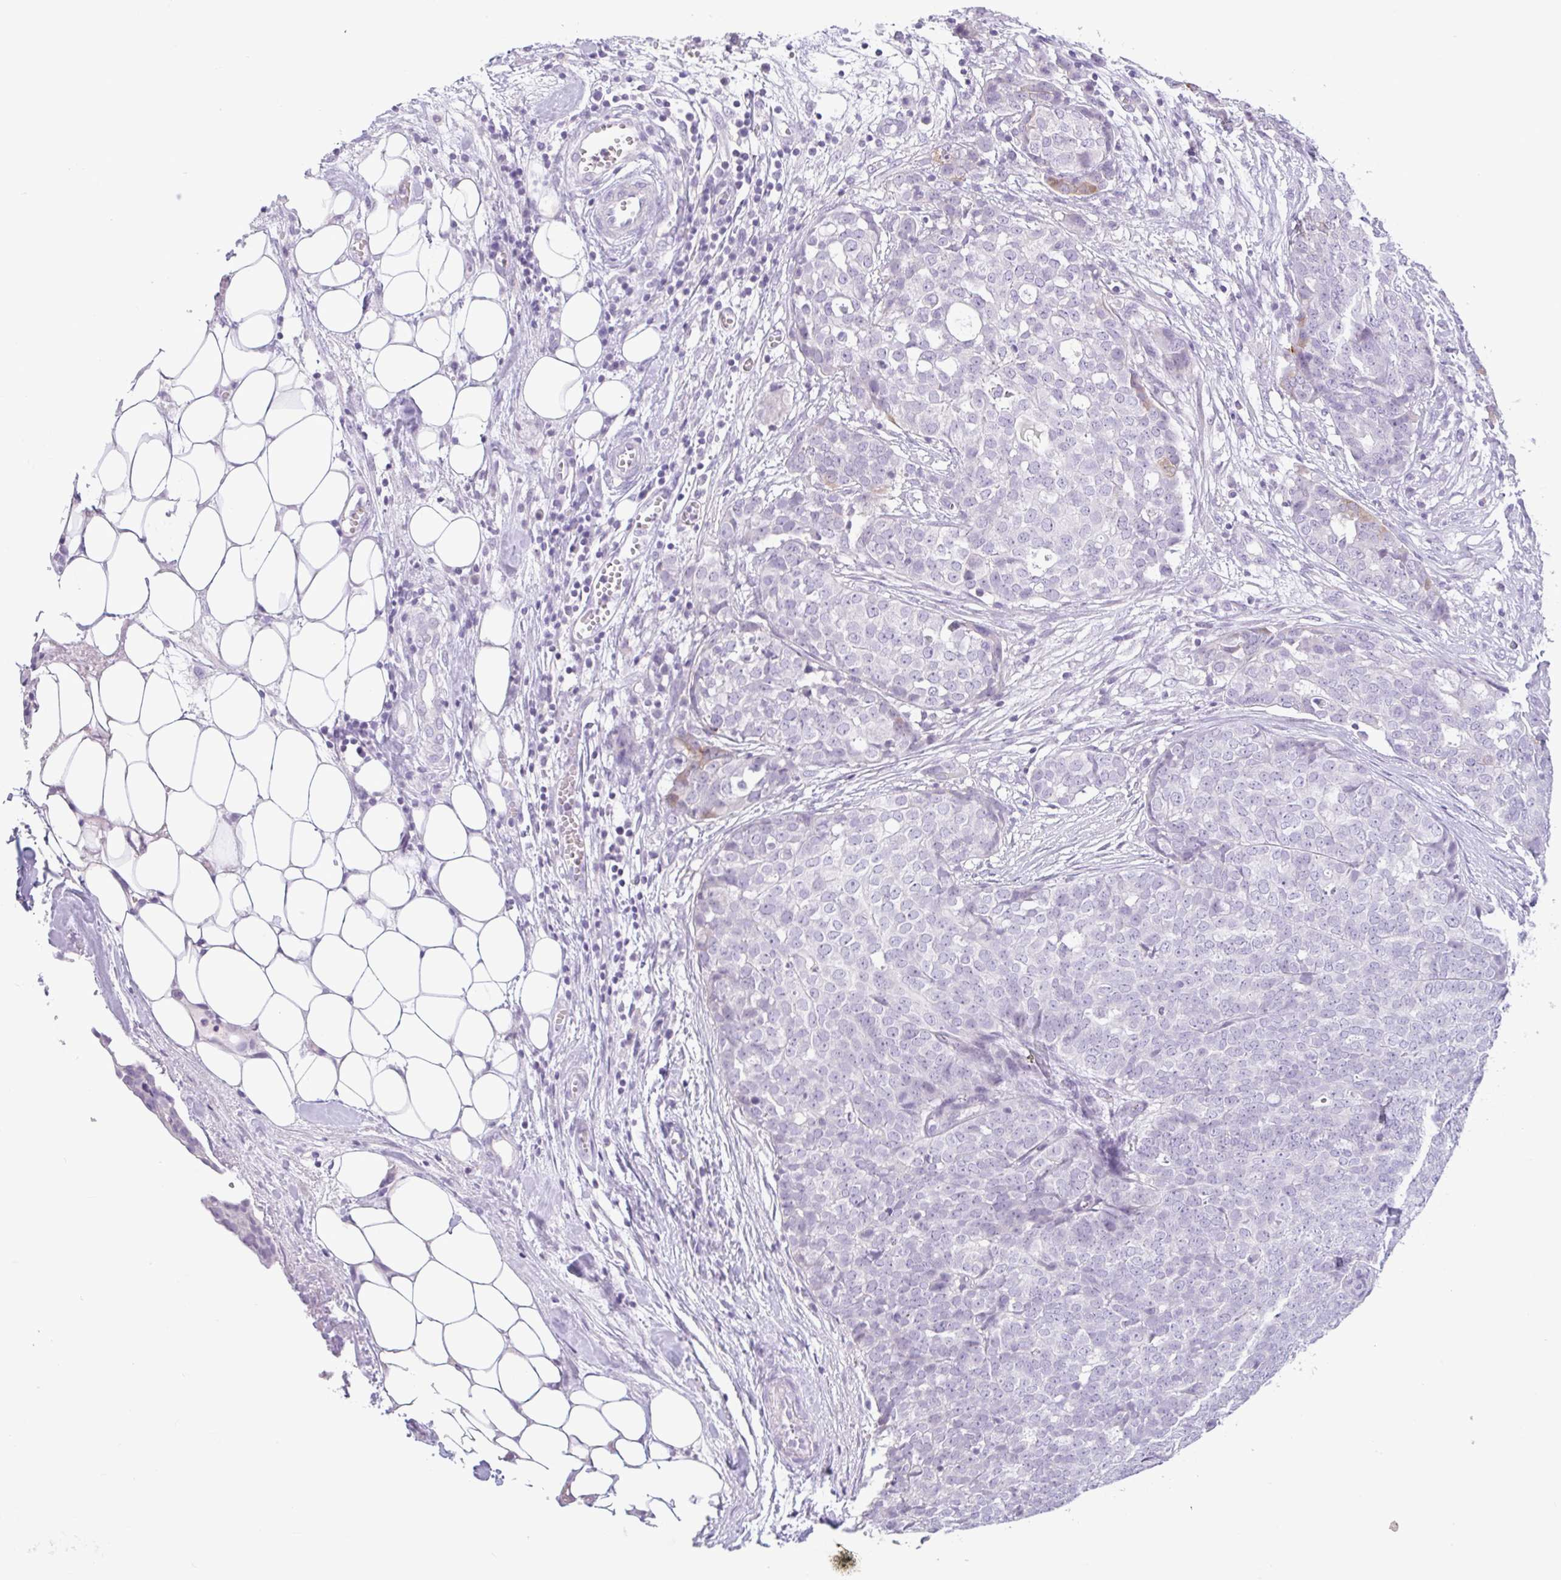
{"staining": {"intensity": "negative", "quantity": "none", "location": "none"}, "tissue": "ovarian cancer", "cell_type": "Tumor cells", "image_type": "cancer", "snomed": [{"axis": "morphology", "description": "Cystadenocarcinoma, serous, NOS"}, {"axis": "topography", "description": "Soft tissue"}, {"axis": "topography", "description": "Ovary"}], "caption": "Ovarian serous cystadenocarcinoma was stained to show a protein in brown. There is no significant staining in tumor cells.", "gene": "CTSE", "patient": {"sex": "female", "age": 57}}